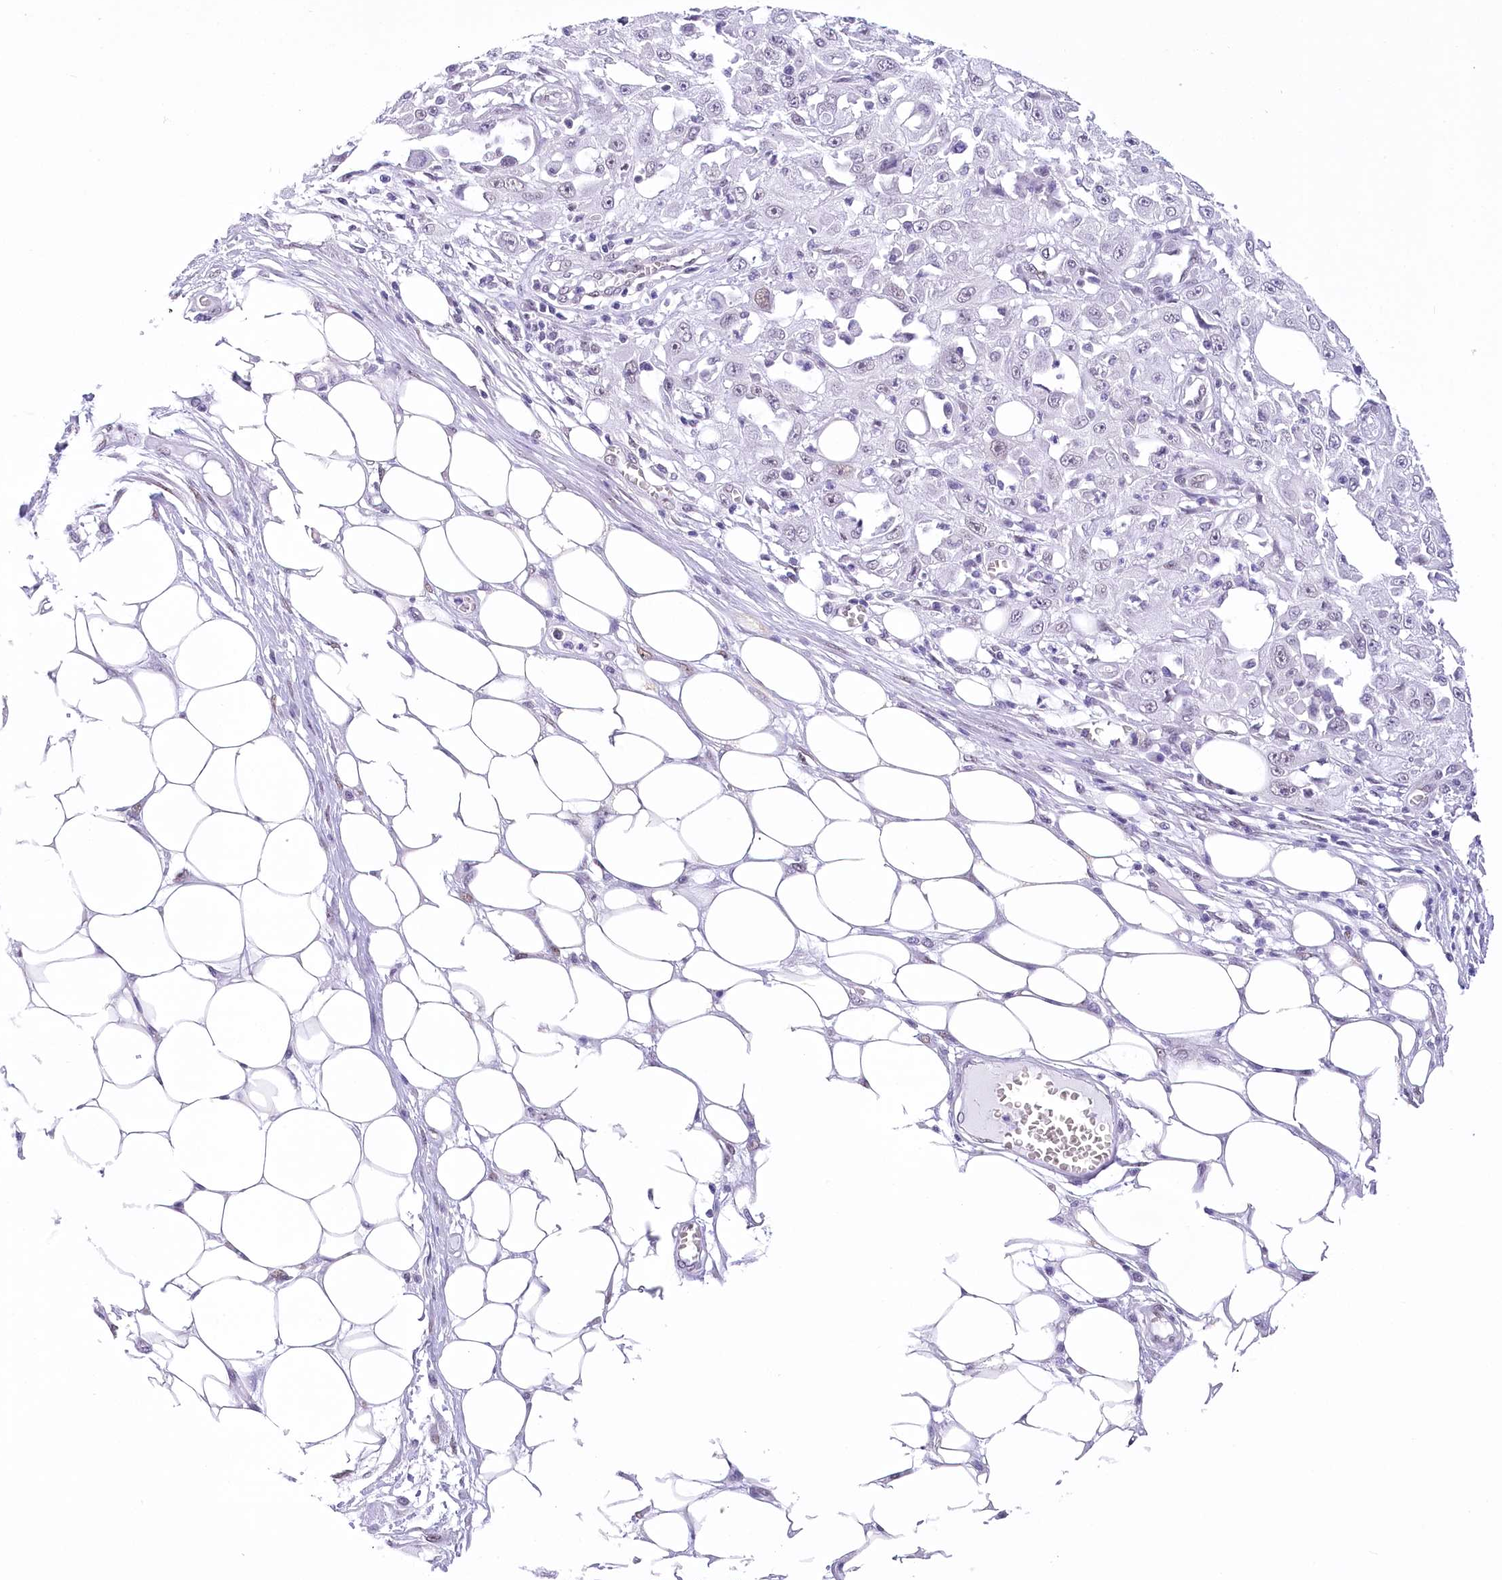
{"staining": {"intensity": "negative", "quantity": "none", "location": "none"}, "tissue": "skin cancer", "cell_type": "Tumor cells", "image_type": "cancer", "snomed": [{"axis": "morphology", "description": "Squamous cell carcinoma, NOS"}, {"axis": "morphology", "description": "Squamous cell carcinoma, metastatic, NOS"}, {"axis": "topography", "description": "Skin"}, {"axis": "topography", "description": "Lymph node"}], "caption": "This is a histopathology image of IHC staining of squamous cell carcinoma (skin), which shows no positivity in tumor cells.", "gene": "HNRNPA0", "patient": {"sex": "male", "age": 75}}